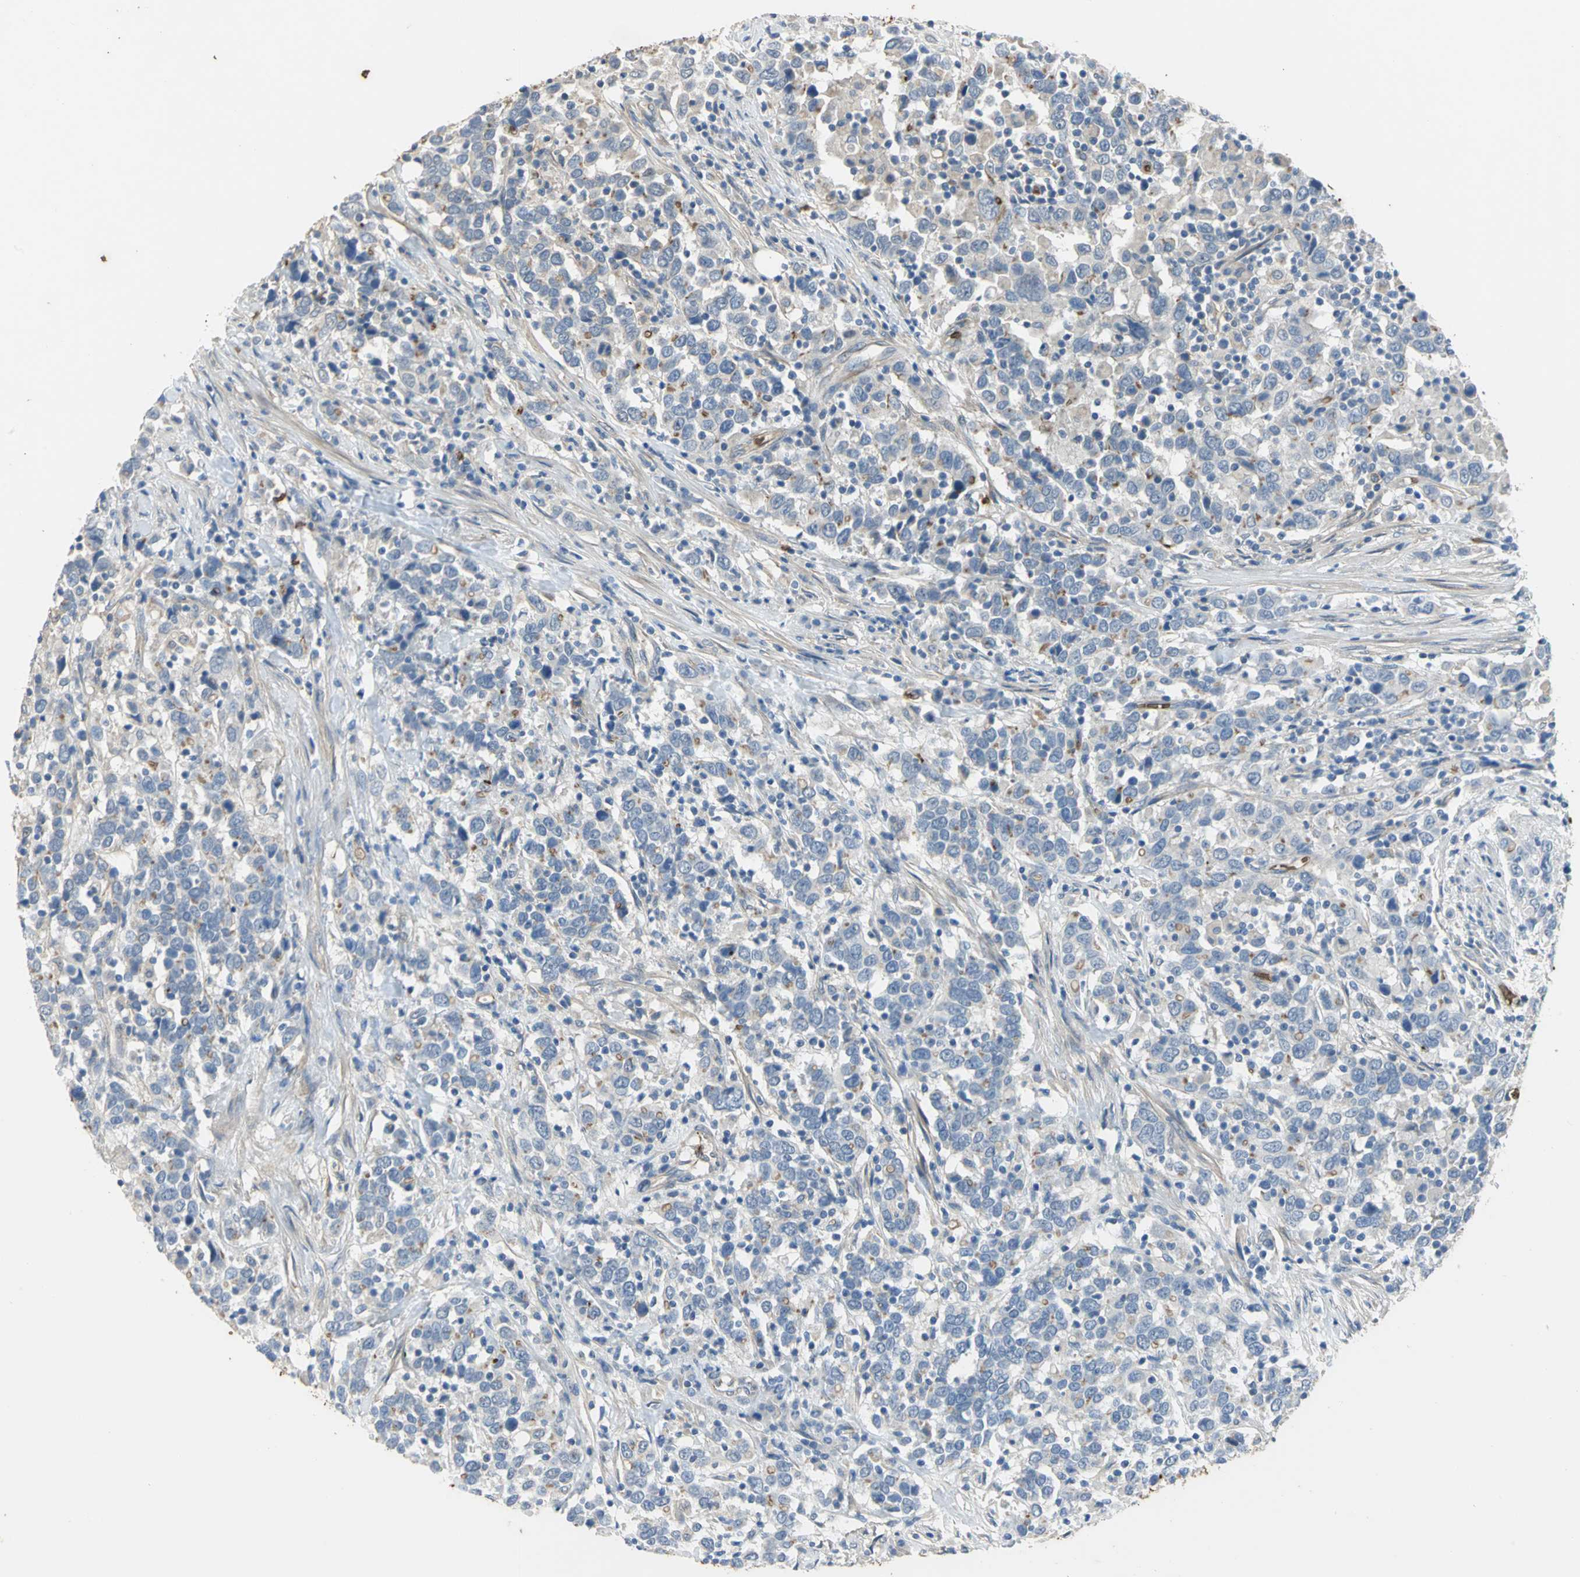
{"staining": {"intensity": "weak", "quantity": "<25%", "location": "cytoplasmic/membranous"}, "tissue": "urothelial cancer", "cell_type": "Tumor cells", "image_type": "cancer", "snomed": [{"axis": "morphology", "description": "Urothelial carcinoma, High grade"}, {"axis": "topography", "description": "Urinary bladder"}], "caption": "A histopathology image of urothelial carcinoma (high-grade) stained for a protein displays no brown staining in tumor cells.", "gene": "TREM1", "patient": {"sex": "male", "age": 61}}